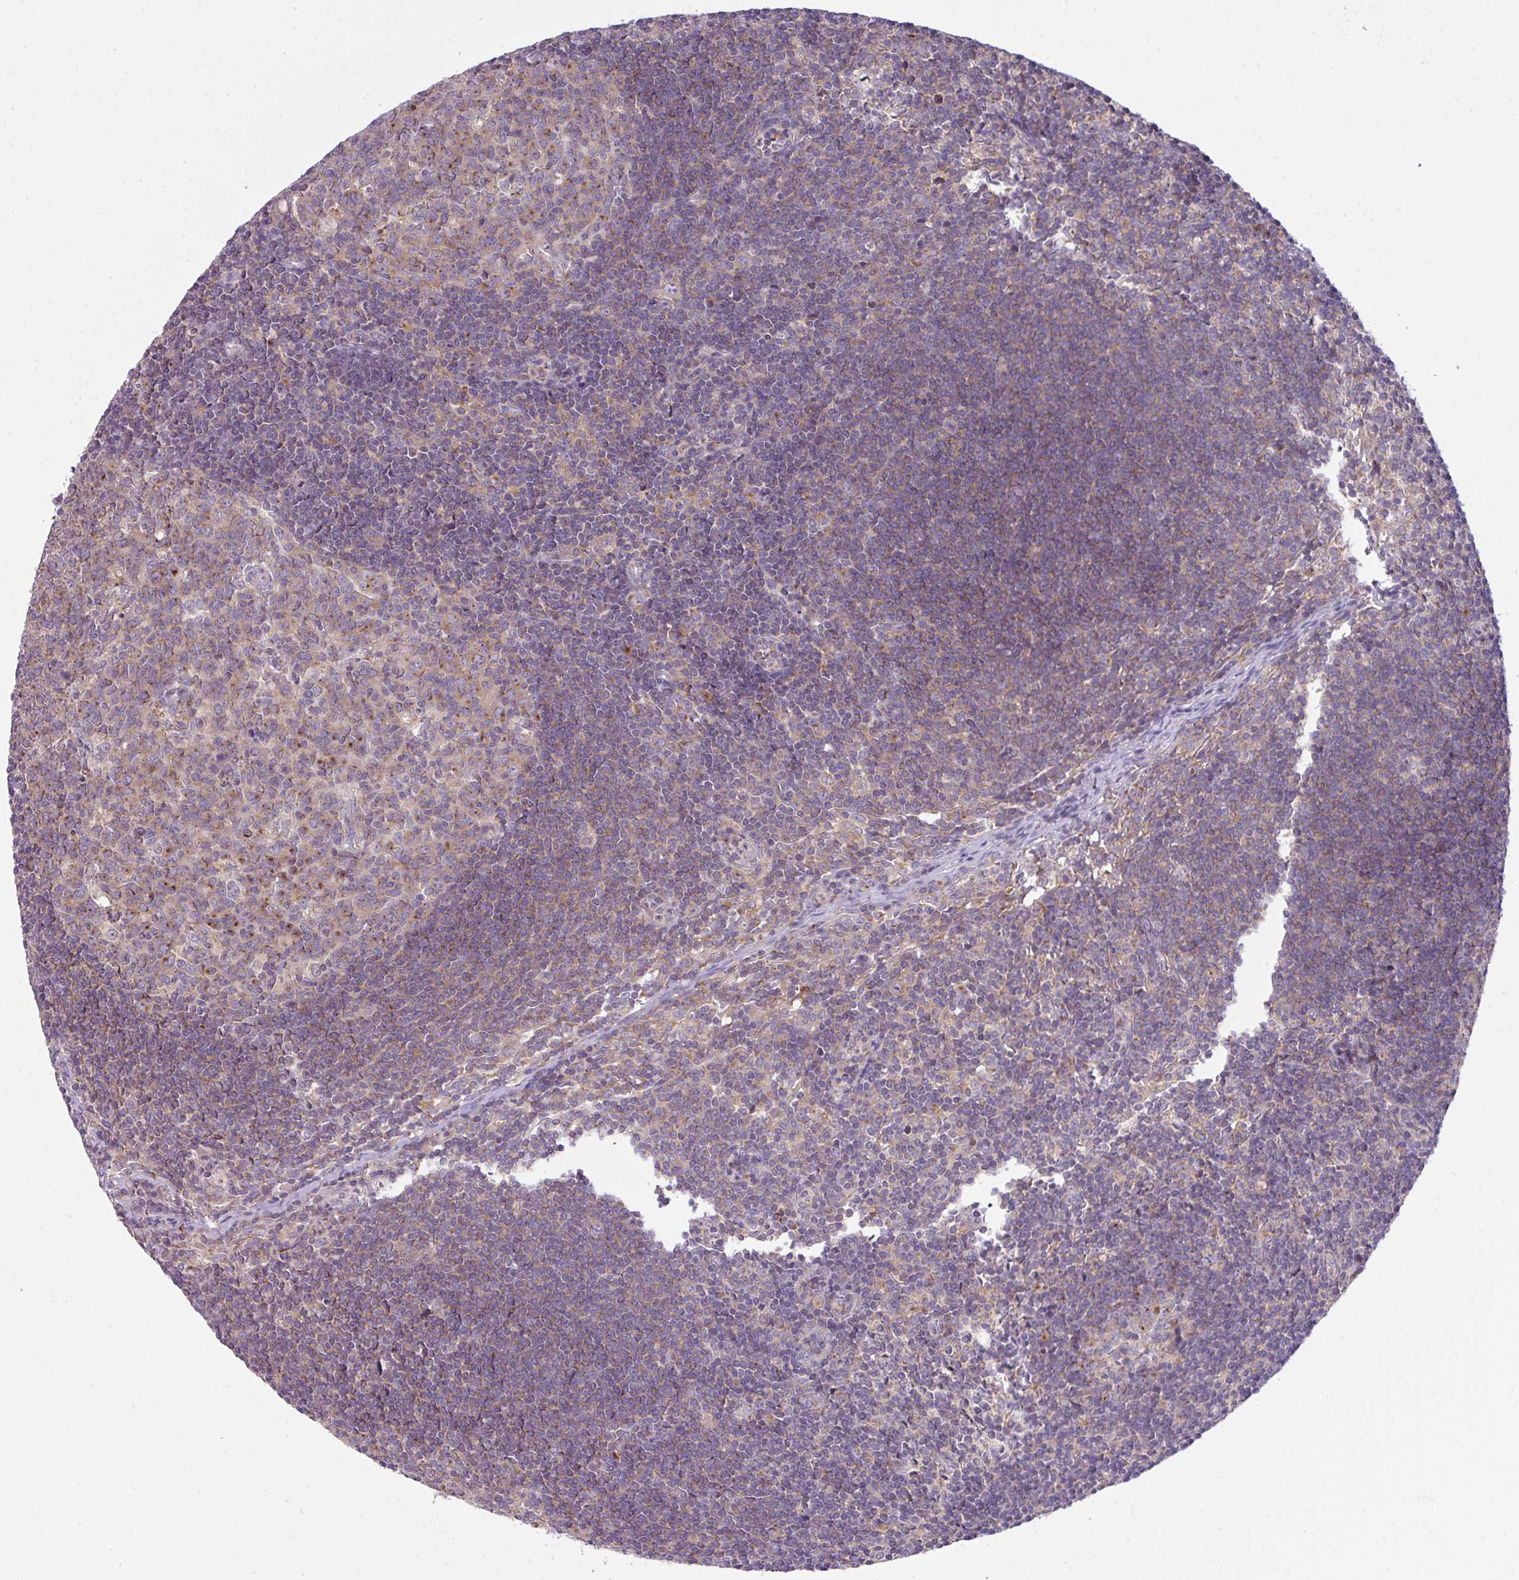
{"staining": {"intensity": "moderate", "quantity": "25%-75%", "location": "cytoplasmic/membranous"}, "tissue": "lymph node", "cell_type": "Germinal center cells", "image_type": "normal", "snomed": [{"axis": "morphology", "description": "Normal tissue, NOS"}, {"axis": "topography", "description": "Lymph node"}], "caption": "Germinal center cells reveal medium levels of moderate cytoplasmic/membranous expression in about 25%-75% of cells in benign lymph node.", "gene": "VTI1A", "patient": {"sex": "female", "age": 29}}